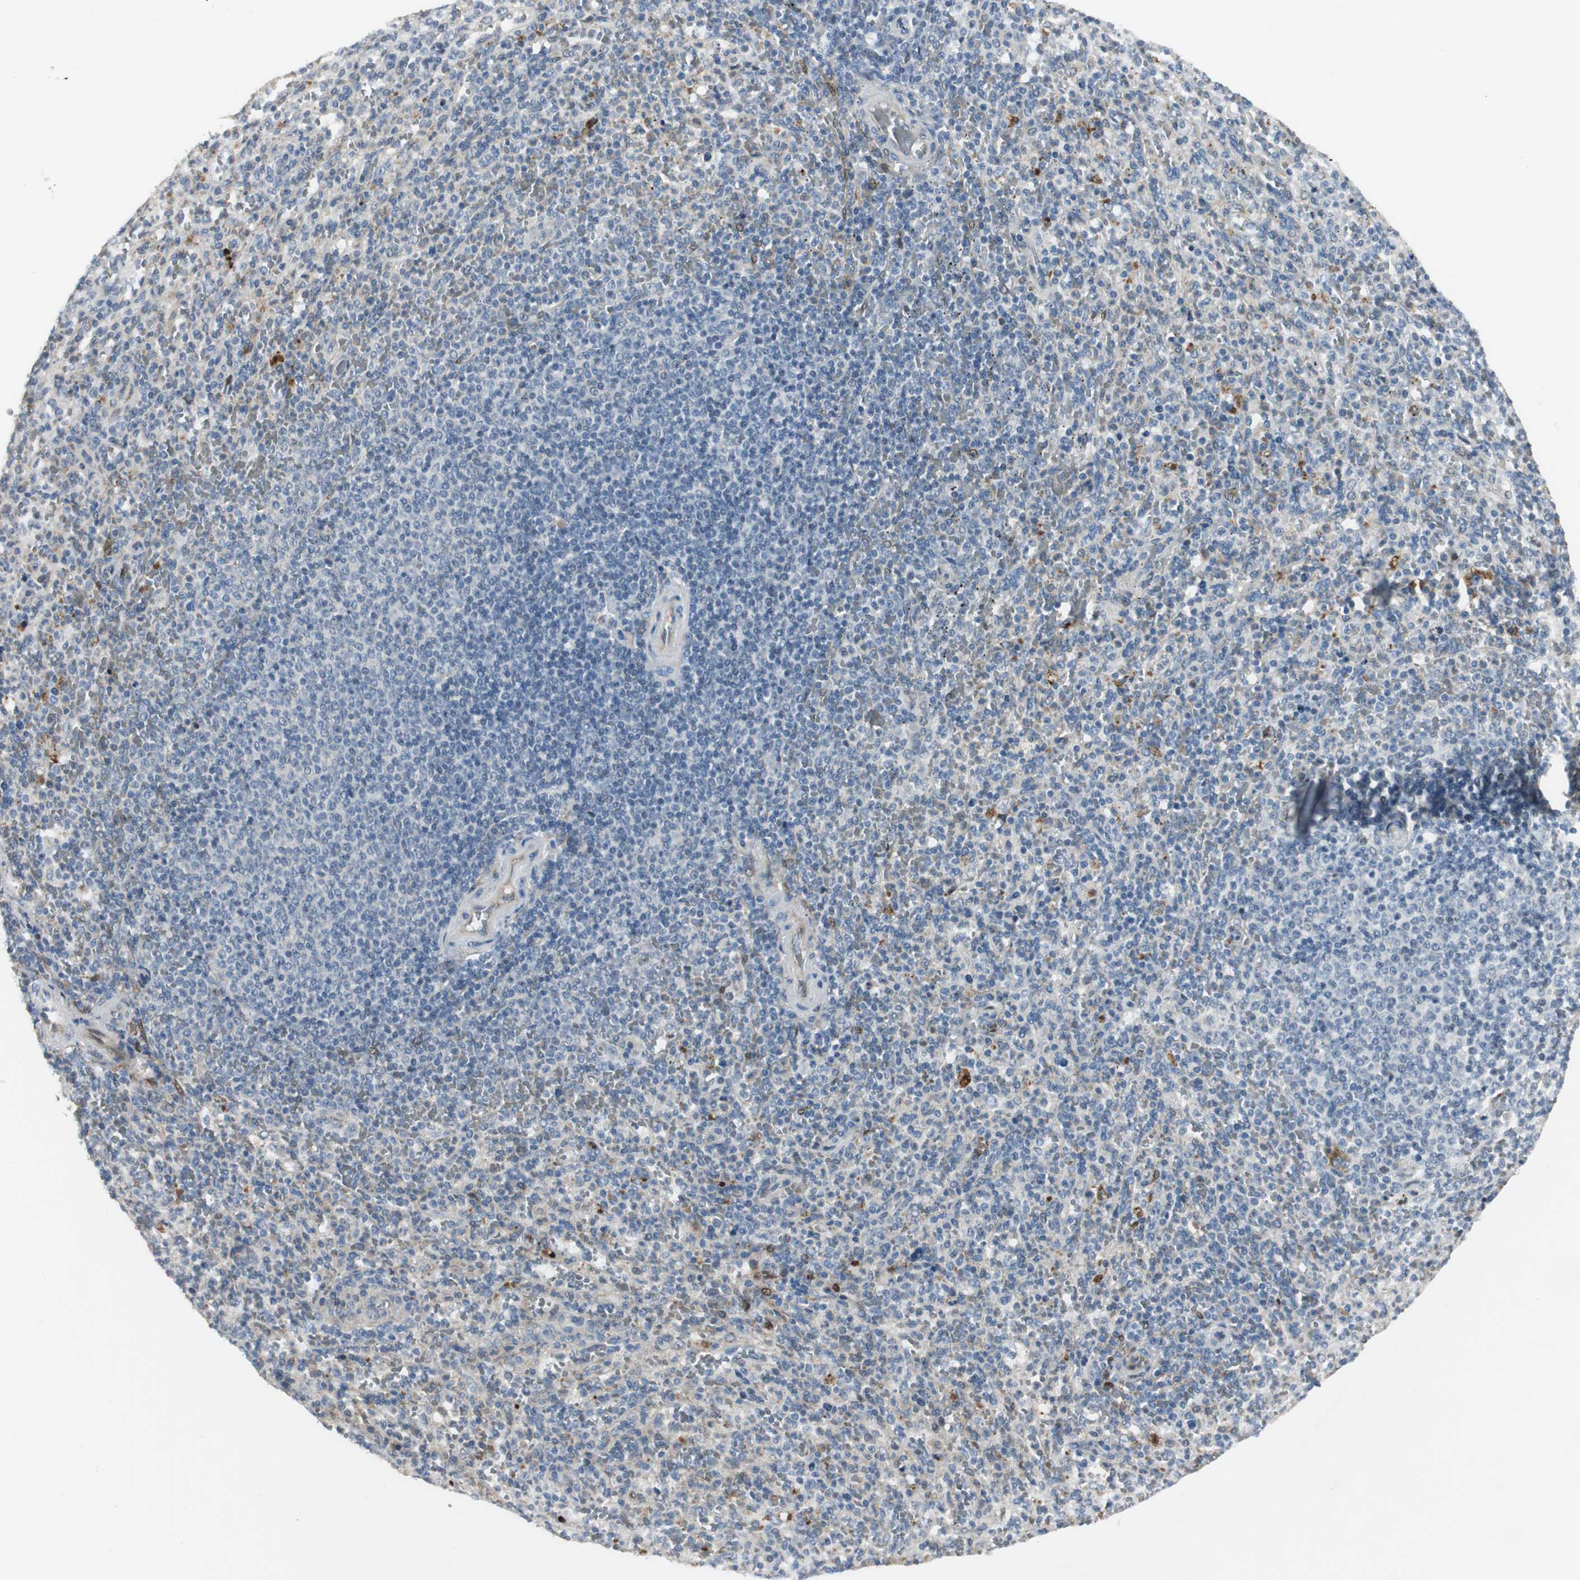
{"staining": {"intensity": "negative", "quantity": "none", "location": "none"}, "tissue": "spleen", "cell_type": "Cells in red pulp", "image_type": "normal", "snomed": [{"axis": "morphology", "description": "Normal tissue, NOS"}, {"axis": "topography", "description": "Spleen"}], "caption": "This is an IHC histopathology image of unremarkable spleen. There is no expression in cells in red pulp.", "gene": "FHL2", "patient": {"sex": "male", "age": 36}}